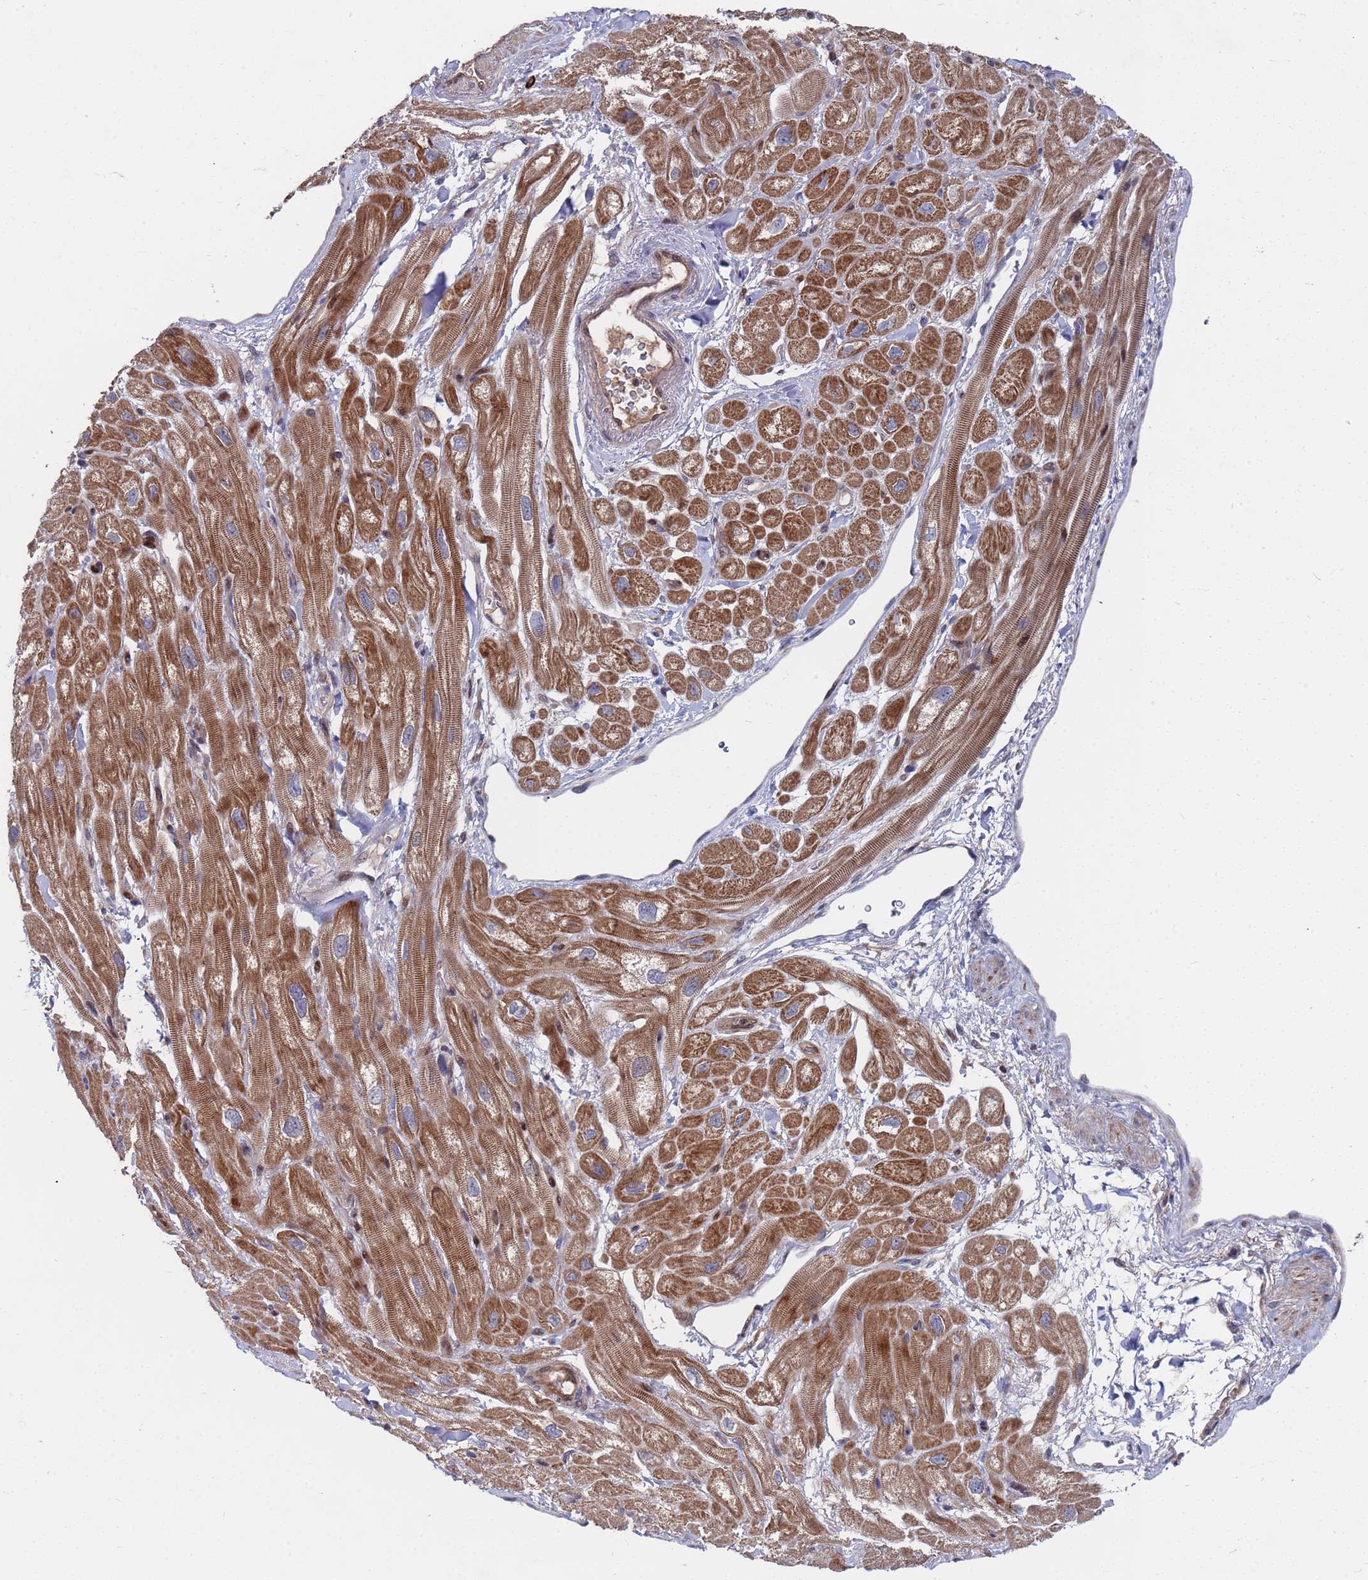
{"staining": {"intensity": "moderate", "quantity": ">75%", "location": "cytoplasmic/membranous"}, "tissue": "heart muscle", "cell_type": "Cardiomyocytes", "image_type": "normal", "snomed": [{"axis": "morphology", "description": "Normal tissue, NOS"}, {"axis": "topography", "description": "Heart"}], "caption": "Cardiomyocytes show medium levels of moderate cytoplasmic/membranous staining in approximately >75% of cells in unremarkable heart muscle.", "gene": "TMBIM6", "patient": {"sex": "male", "age": 65}}